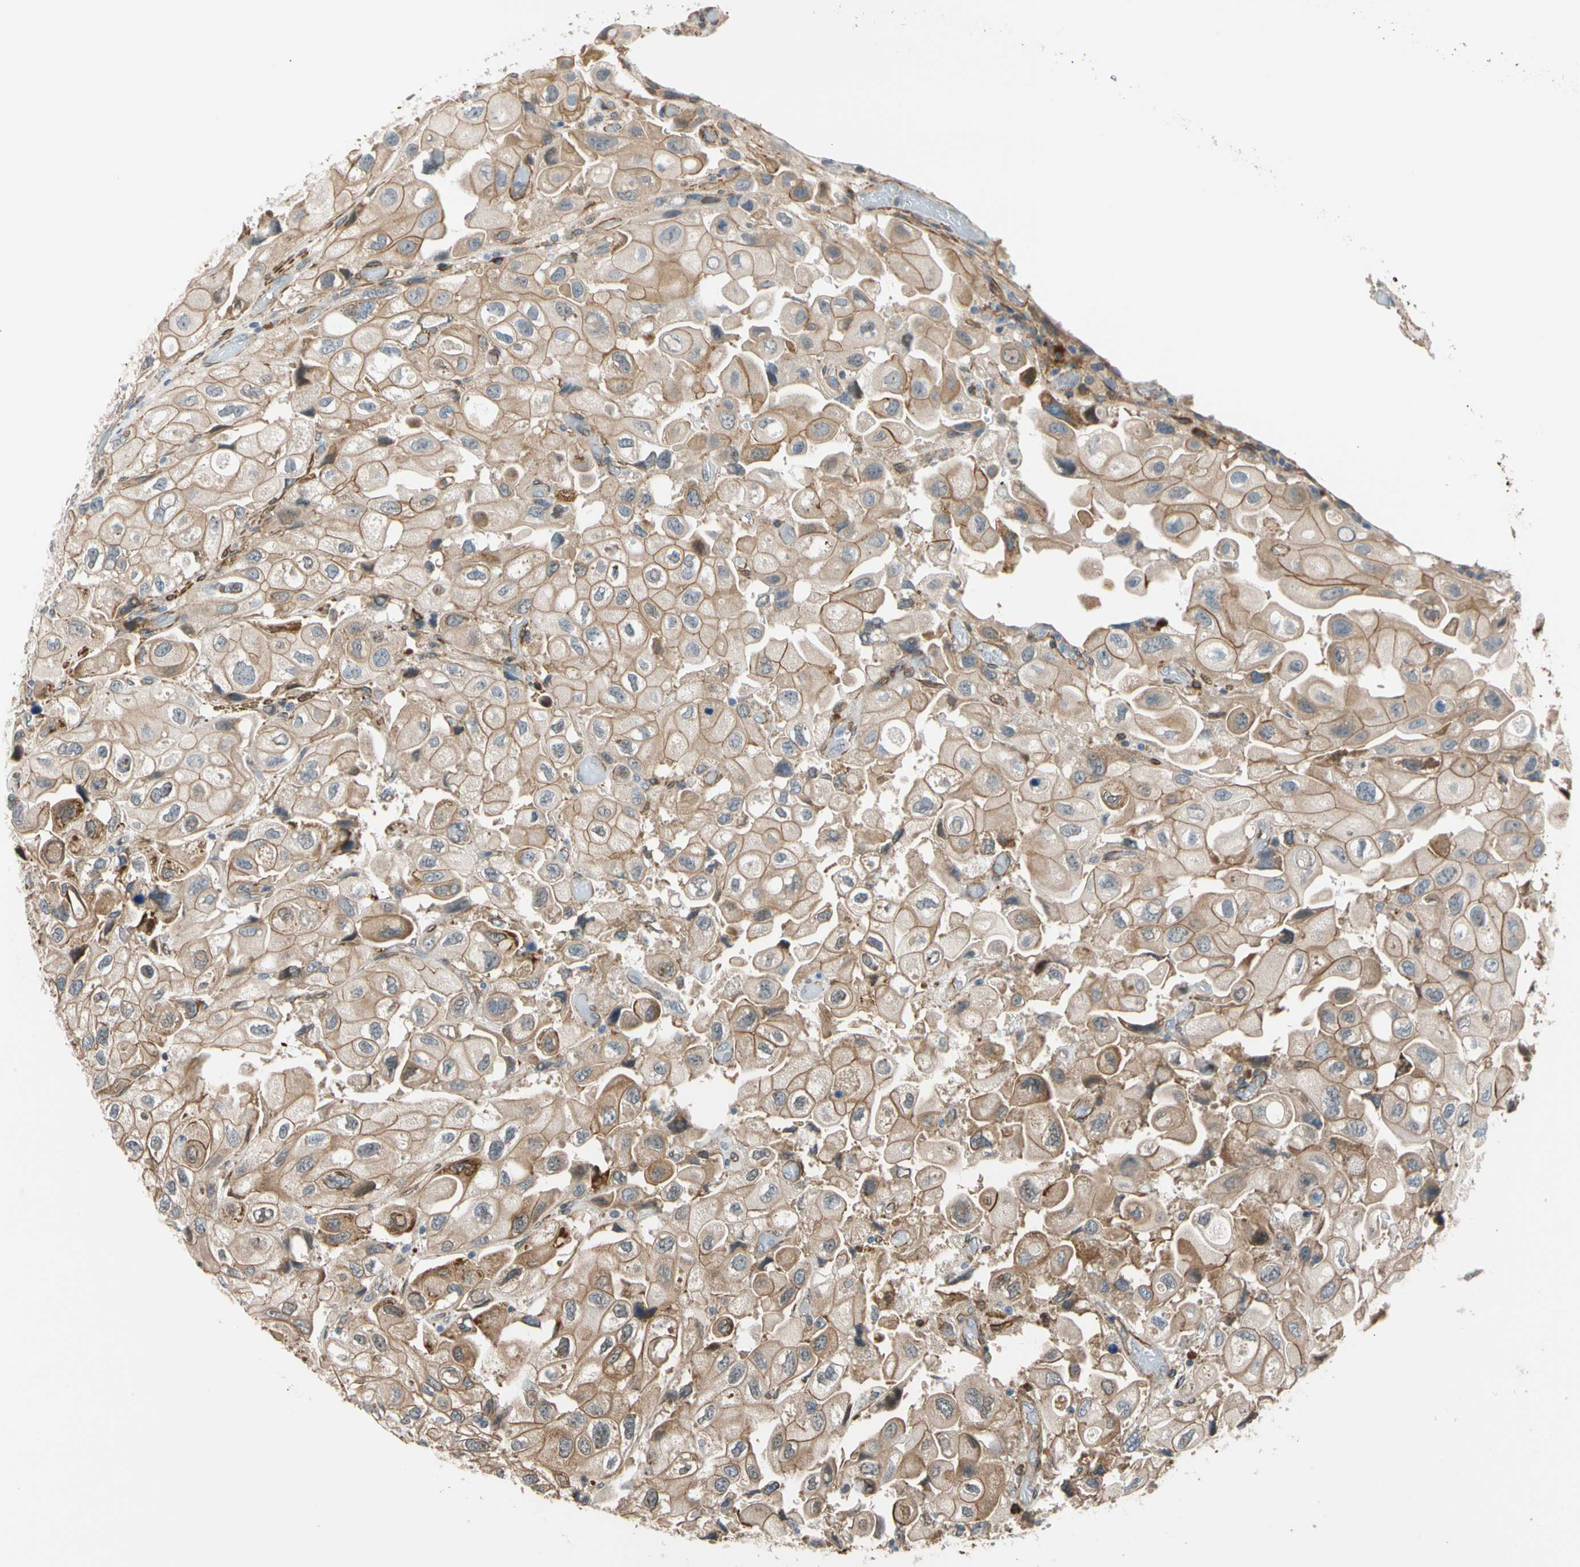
{"staining": {"intensity": "moderate", "quantity": ">75%", "location": "cytoplasmic/membranous"}, "tissue": "urothelial cancer", "cell_type": "Tumor cells", "image_type": "cancer", "snomed": [{"axis": "morphology", "description": "Urothelial carcinoma, High grade"}, {"axis": "topography", "description": "Urinary bladder"}], "caption": "Immunohistochemical staining of human high-grade urothelial carcinoma shows moderate cytoplasmic/membranous protein expression in approximately >75% of tumor cells. (Brightfield microscopy of DAB IHC at high magnification).", "gene": "LIMK2", "patient": {"sex": "female", "age": 64}}